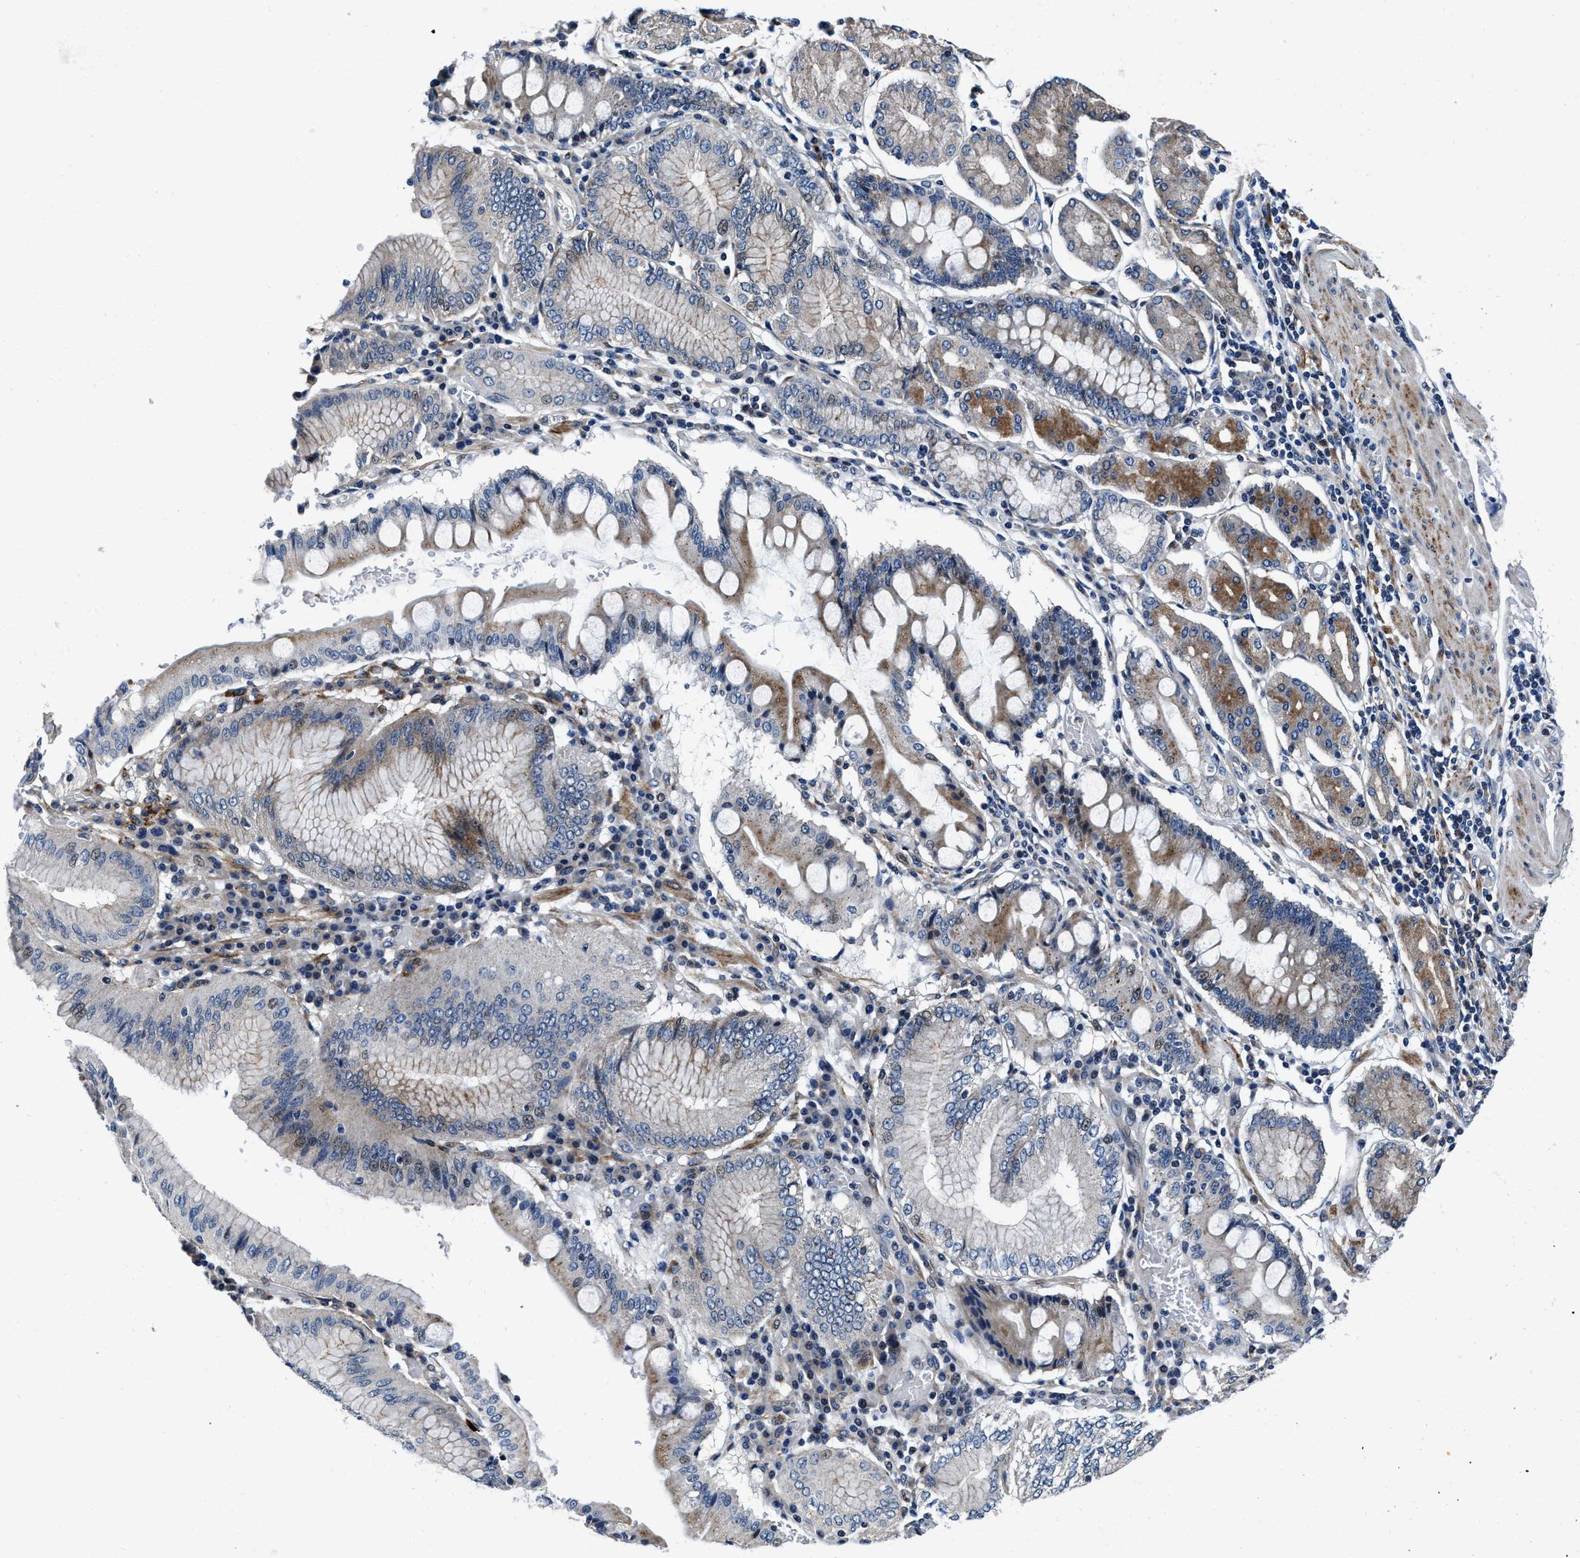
{"staining": {"intensity": "moderate", "quantity": "<25%", "location": "cytoplasmic/membranous"}, "tissue": "stomach cancer", "cell_type": "Tumor cells", "image_type": "cancer", "snomed": [{"axis": "morphology", "description": "Adenocarcinoma, NOS"}, {"axis": "topography", "description": "Stomach"}], "caption": "Human stomach adenocarcinoma stained with a brown dye displays moderate cytoplasmic/membranous positive positivity in about <25% of tumor cells.", "gene": "C2orf66", "patient": {"sex": "female", "age": 73}}